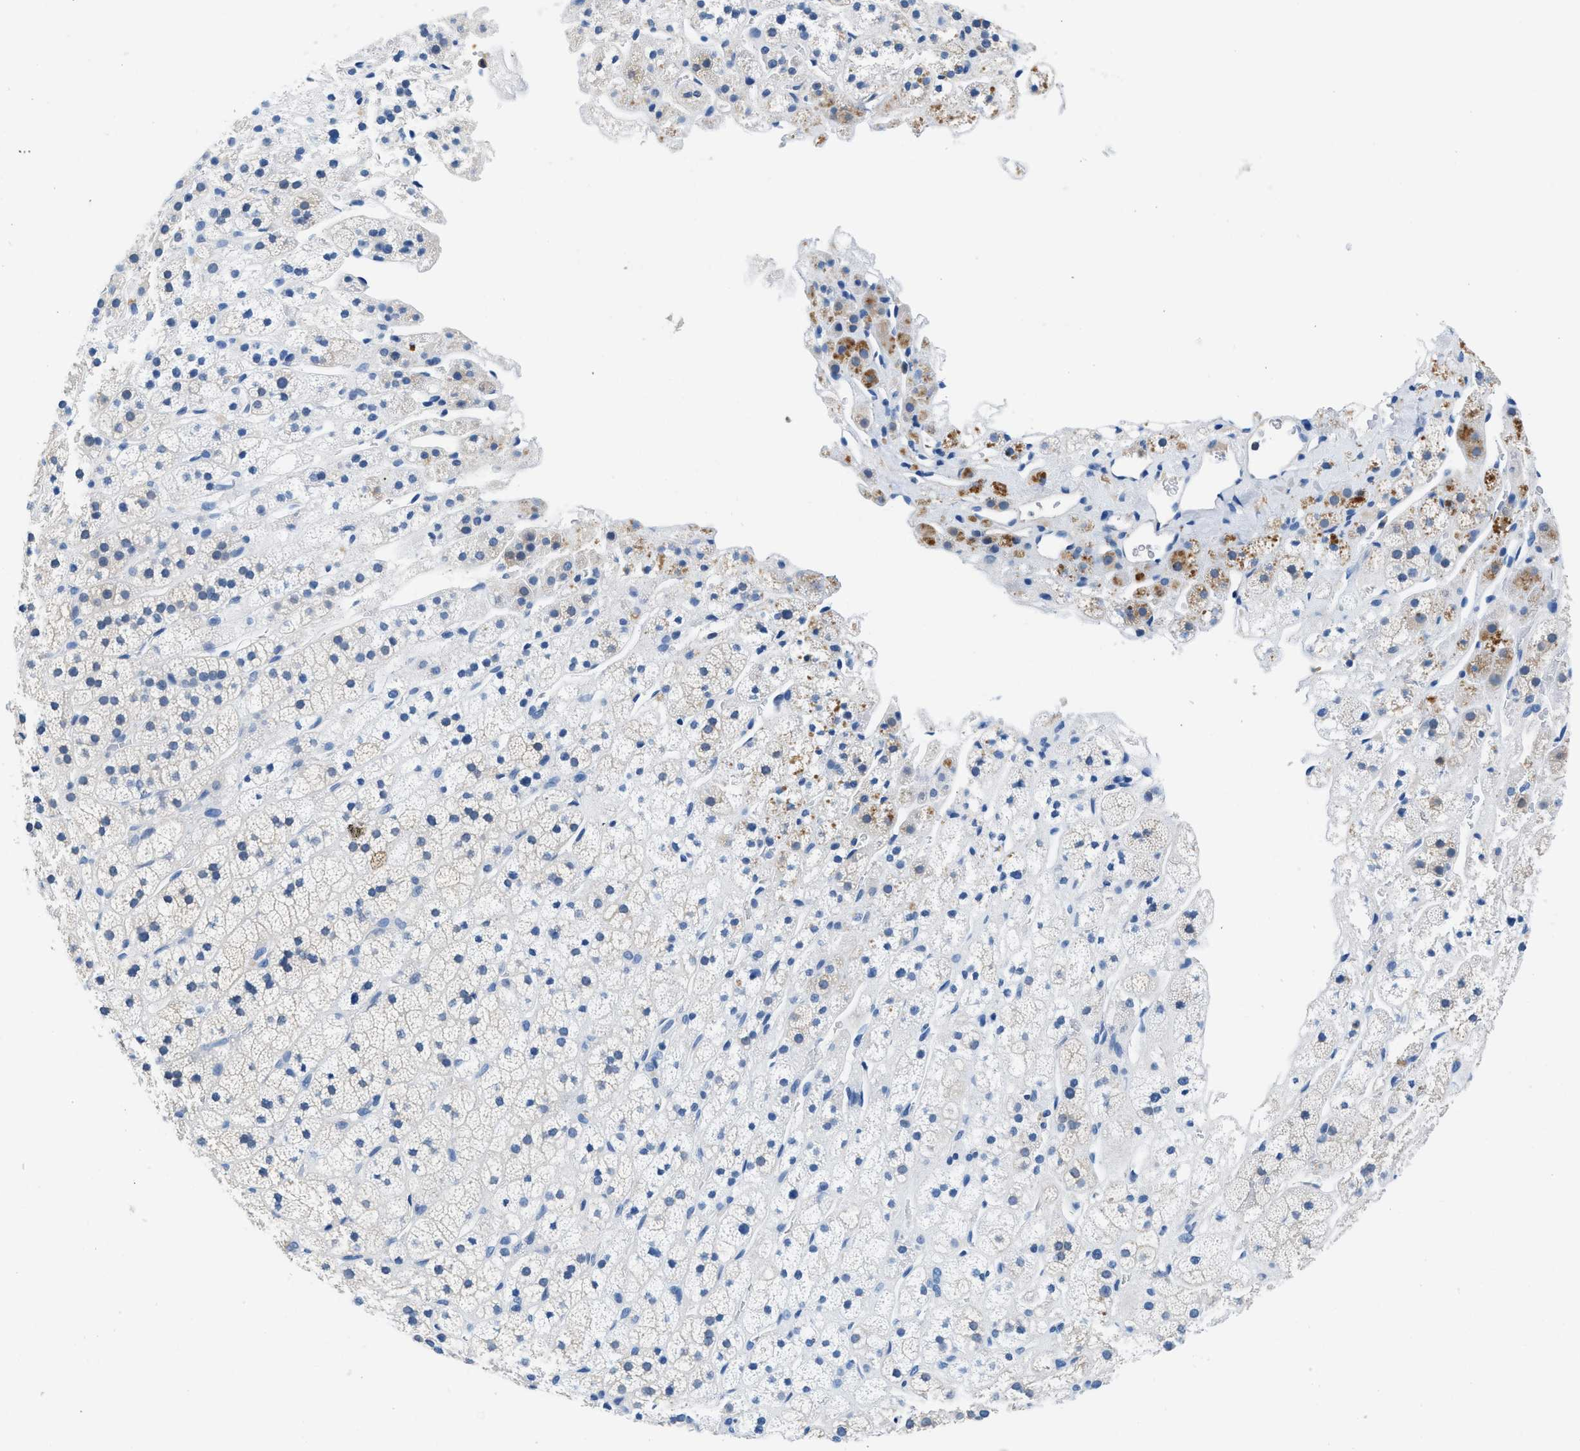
{"staining": {"intensity": "moderate", "quantity": "<25%", "location": "cytoplasmic/membranous"}, "tissue": "adrenal gland", "cell_type": "Glandular cells", "image_type": "normal", "snomed": [{"axis": "morphology", "description": "Normal tissue, NOS"}, {"axis": "topography", "description": "Adrenal gland"}], "caption": "Immunohistochemical staining of normal human adrenal gland displays low levels of moderate cytoplasmic/membranous staining in about <25% of glandular cells.", "gene": "FADS6", "patient": {"sex": "male", "age": 56}}